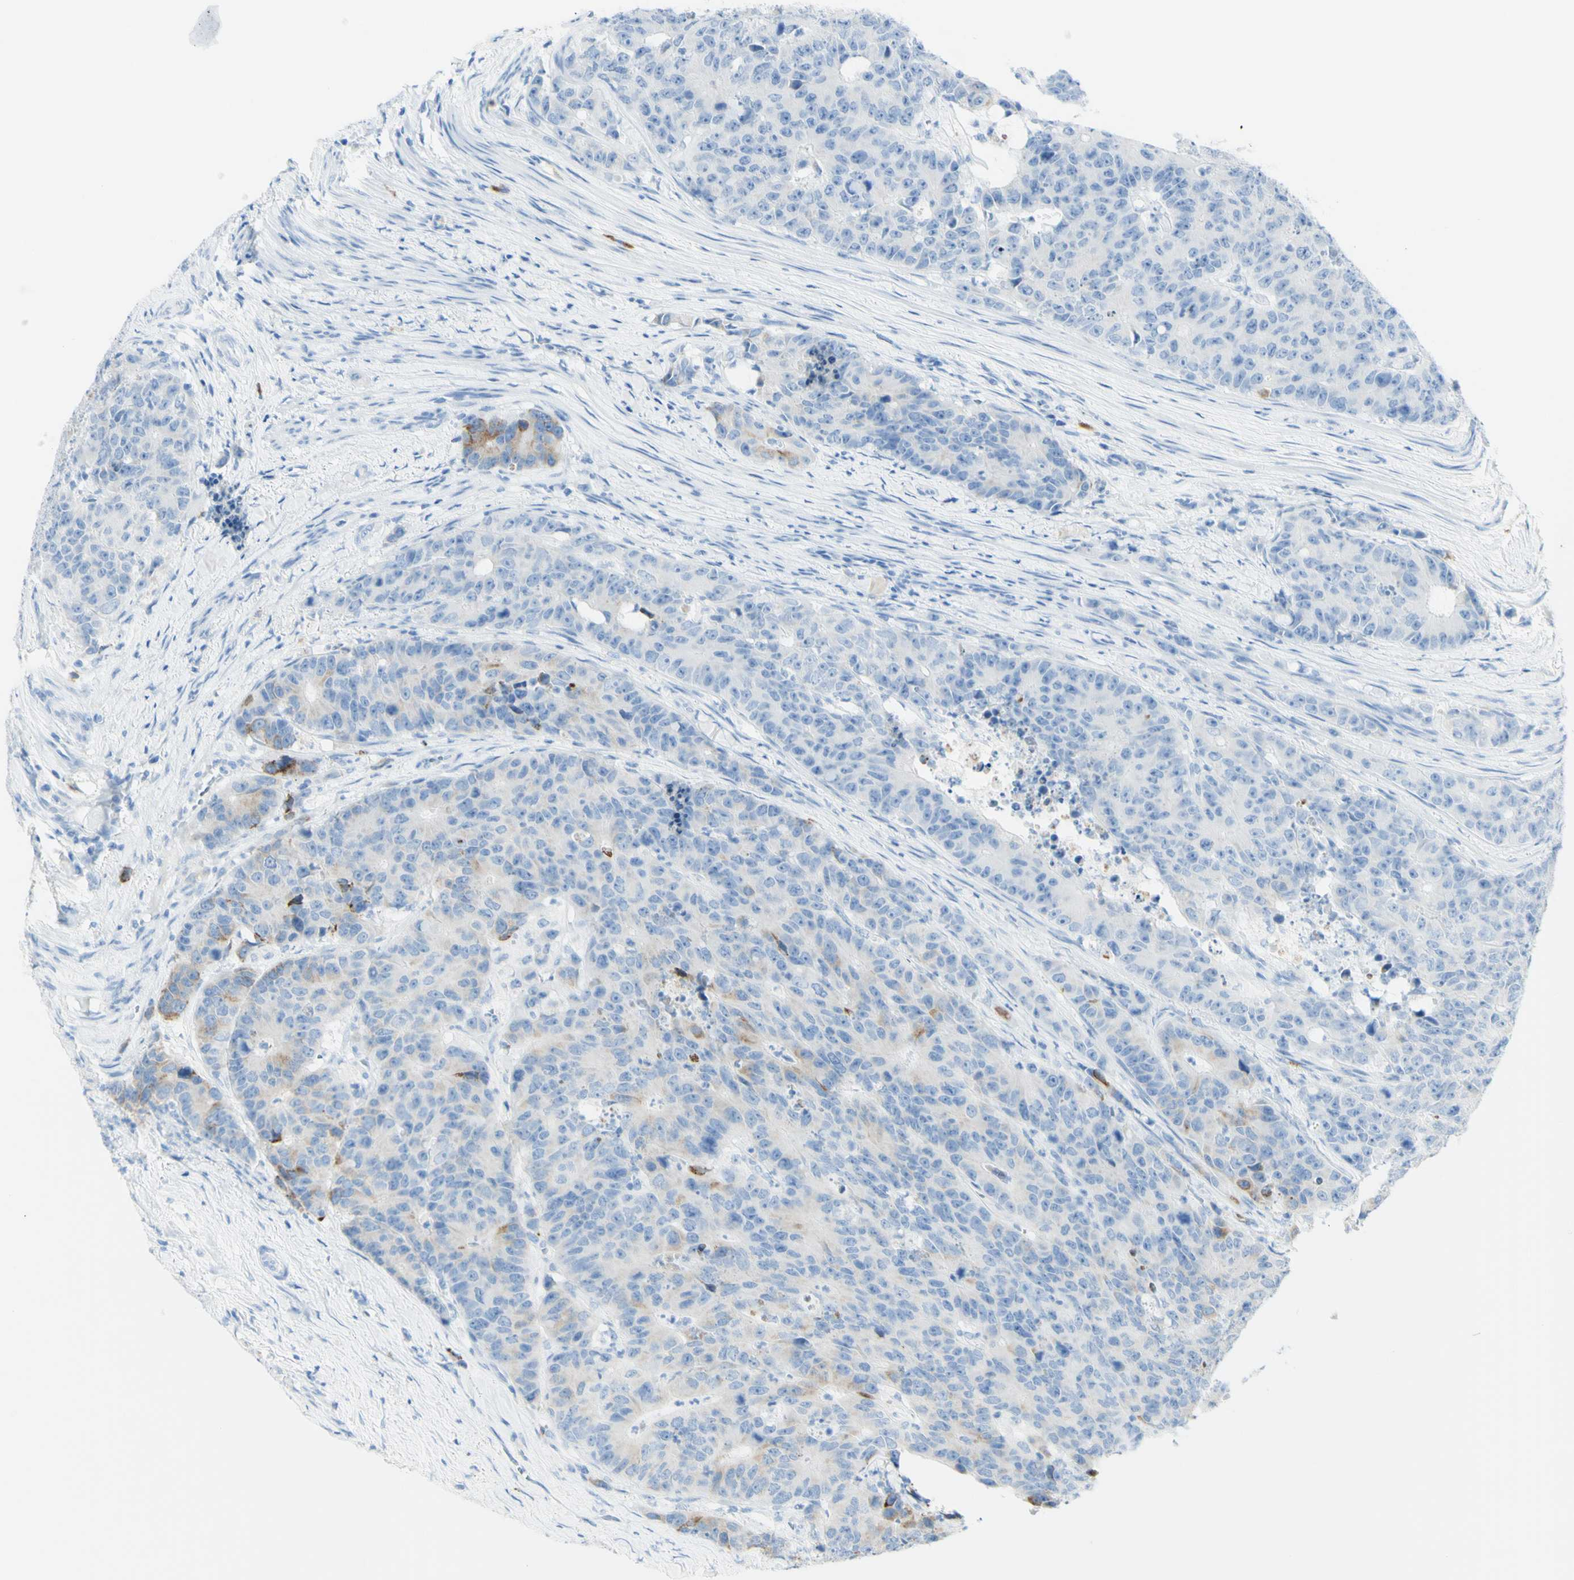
{"staining": {"intensity": "weak", "quantity": "<25%", "location": "cytoplasmic/membranous"}, "tissue": "colorectal cancer", "cell_type": "Tumor cells", "image_type": "cancer", "snomed": [{"axis": "morphology", "description": "Adenocarcinoma, NOS"}, {"axis": "topography", "description": "Colon"}], "caption": "An image of human colorectal adenocarcinoma is negative for staining in tumor cells.", "gene": "LETM1", "patient": {"sex": "female", "age": 86}}